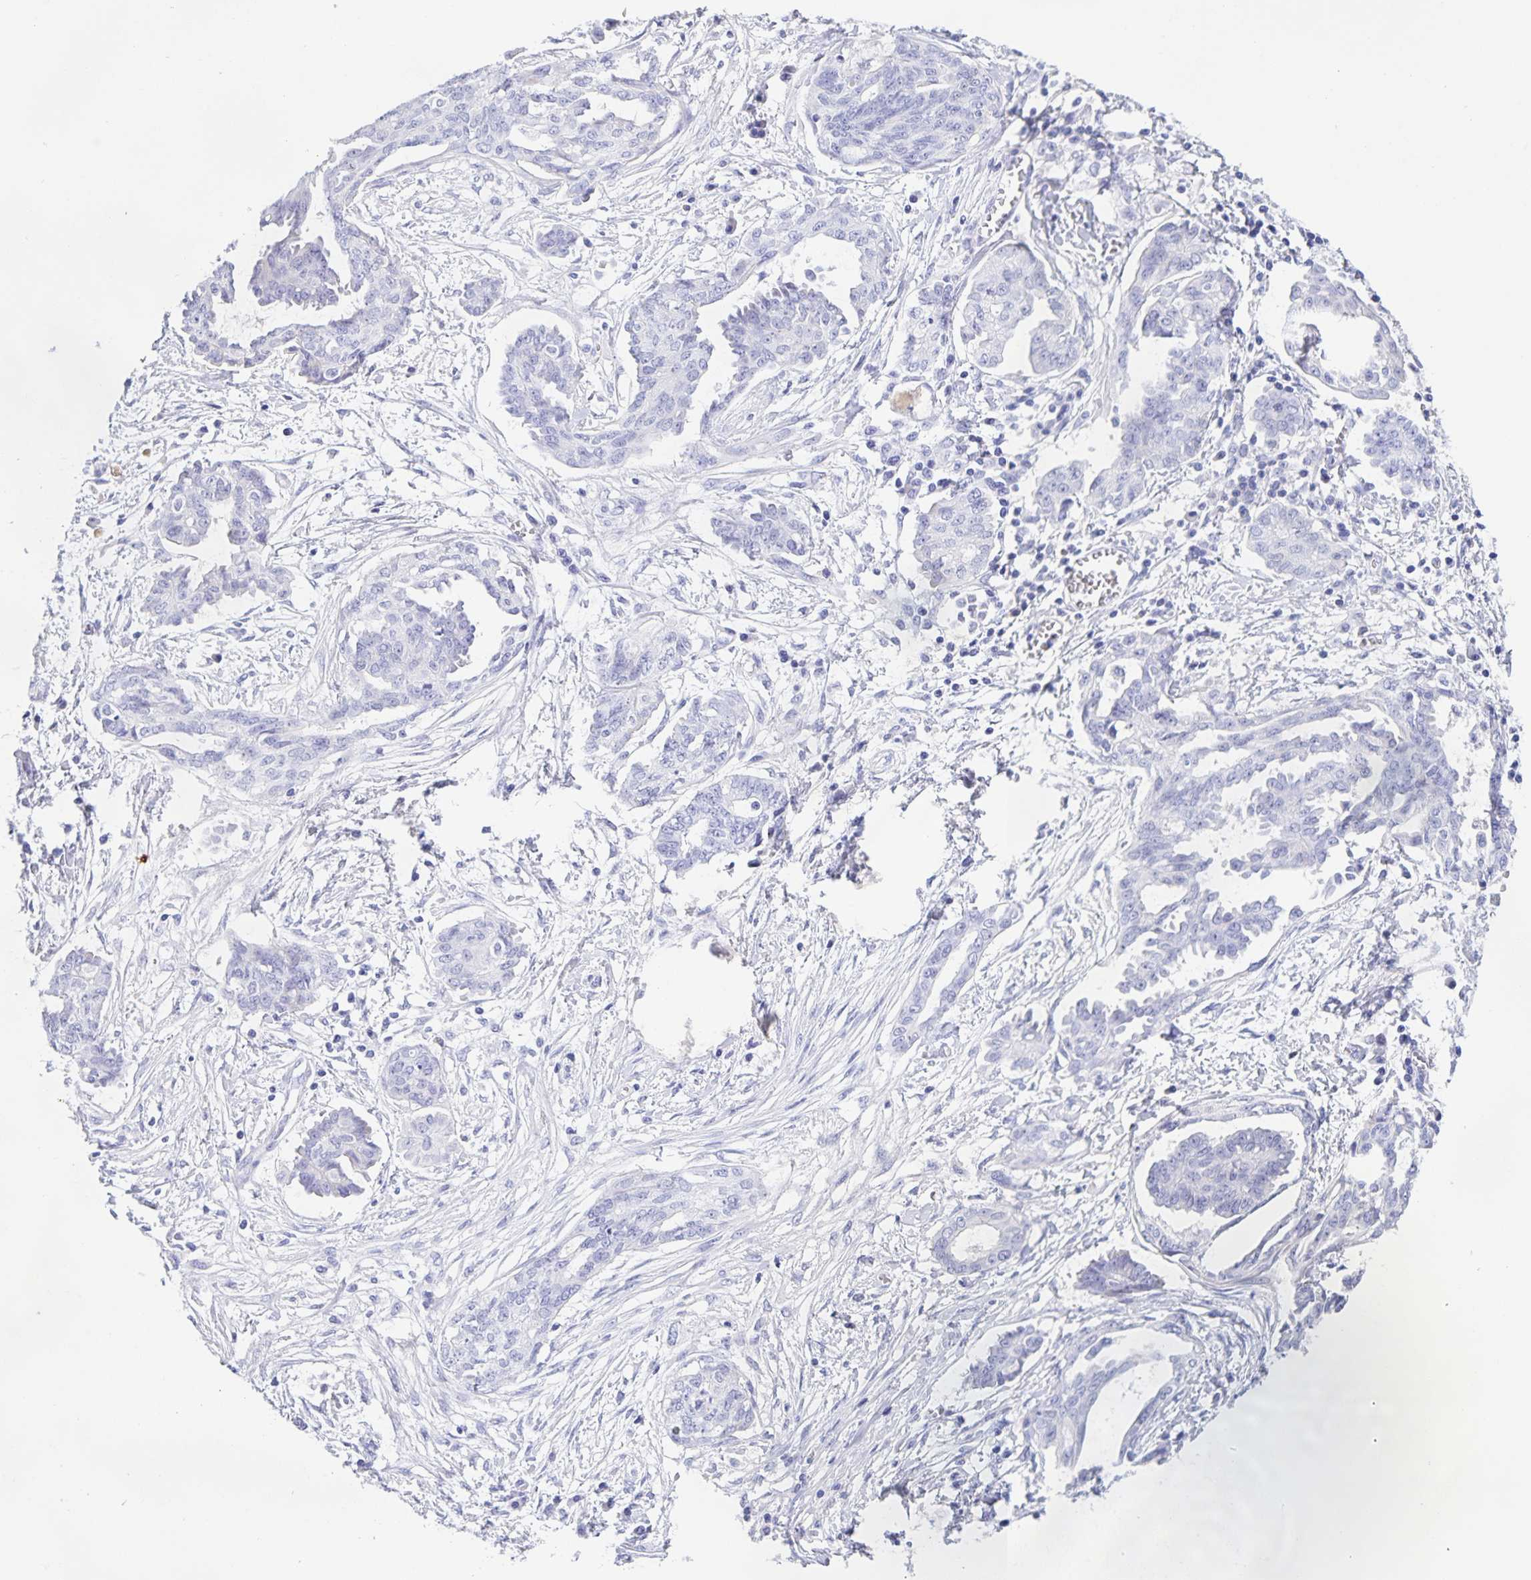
{"staining": {"intensity": "negative", "quantity": "none", "location": "none"}, "tissue": "ovarian cancer", "cell_type": "Tumor cells", "image_type": "cancer", "snomed": [{"axis": "morphology", "description": "Cystadenocarcinoma, serous, NOS"}, {"axis": "topography", "description": "Ovary"}], "caption": "Immunohistochemical staining of human ovarian cancer reveals no significant positivity in tumor cells.", "gene": "CATSPER4", "patient": {"sex": "female", "age": 71}}